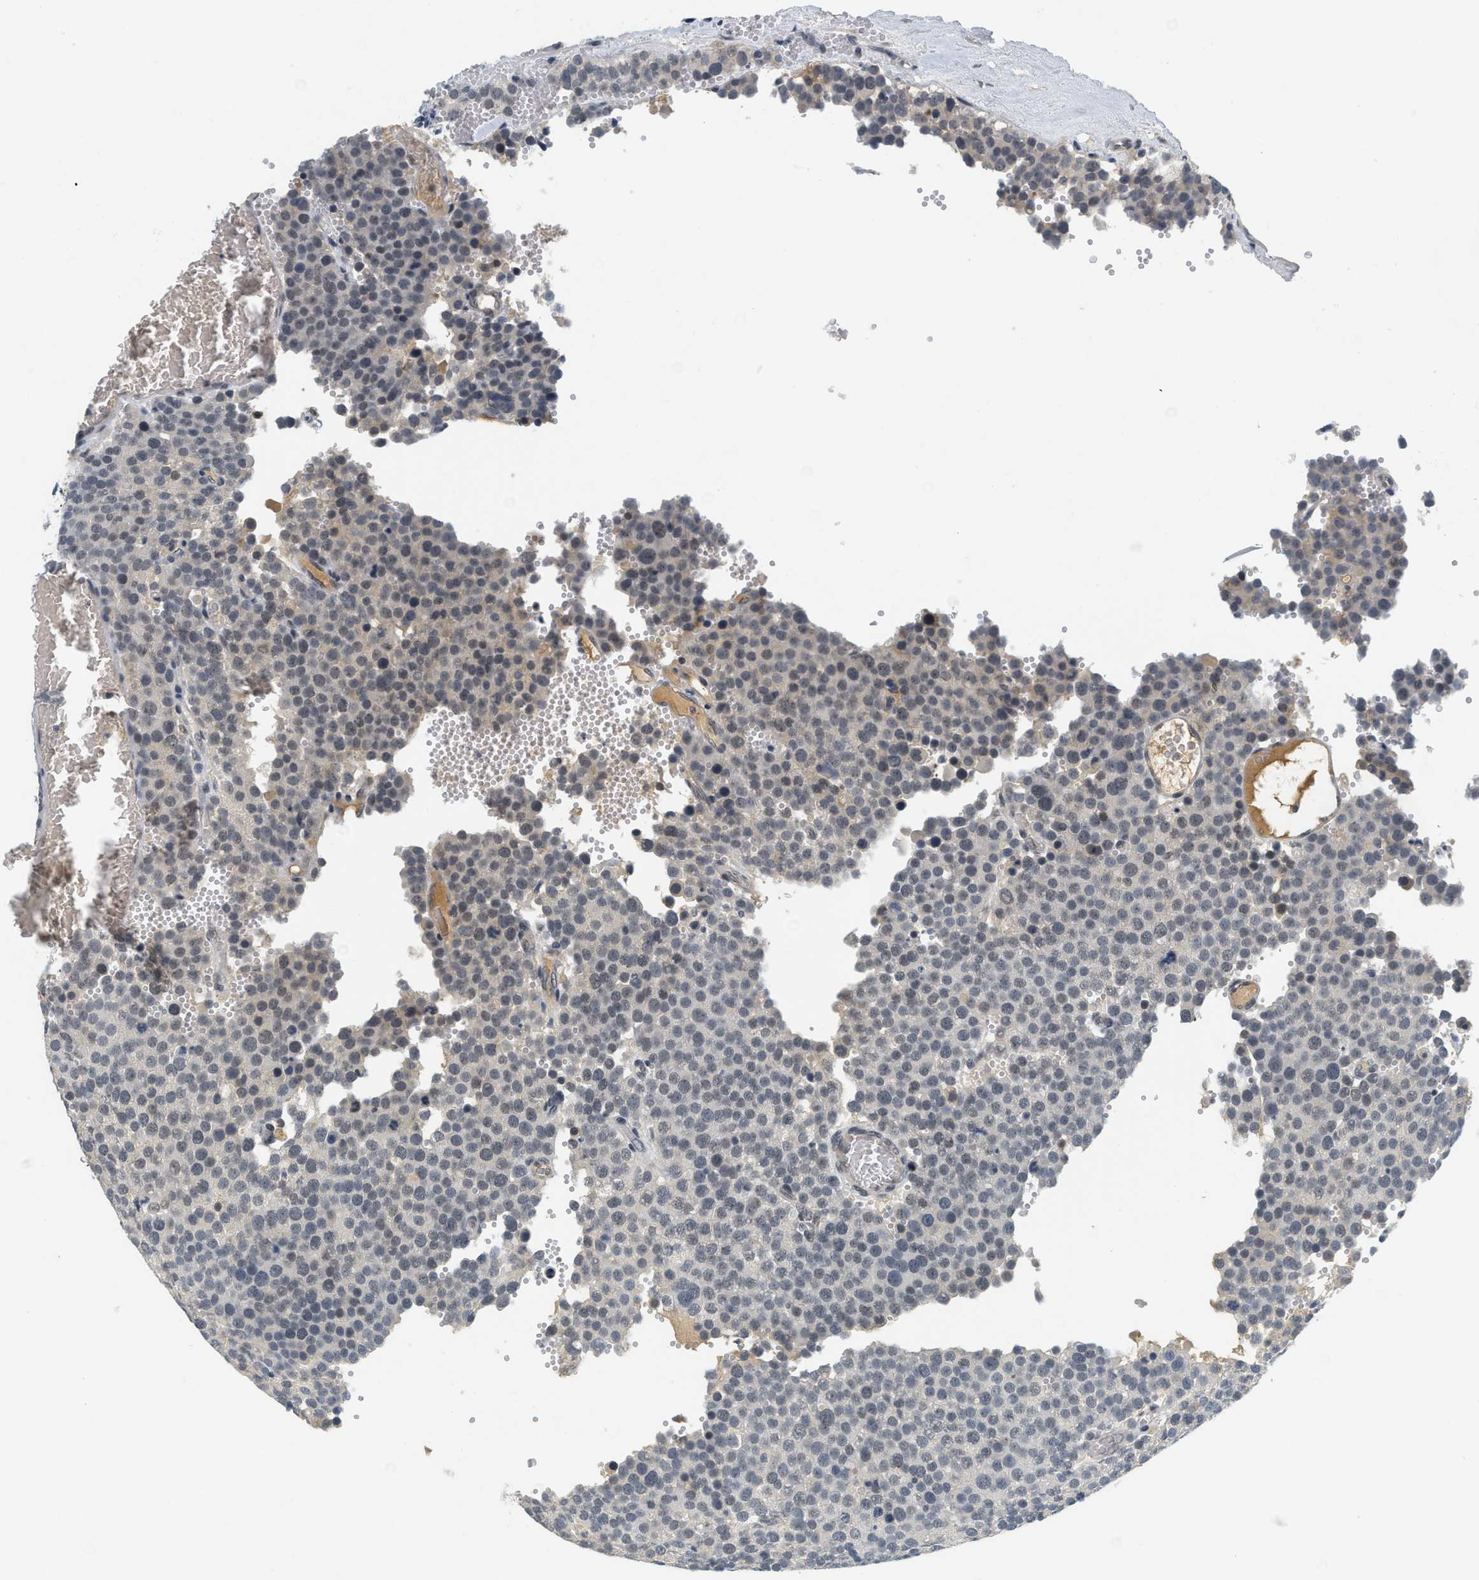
{"staining": {"intensity": "weak", "quantity": "<25%", "location": "nuclear"}, "tissue": "testis cancer", "cell_type": "Tumor cells", "image_type": "cancer", "snomed": [{"axis": "morphology", "description": "Normal tissue, NOS"}, {"axis": "morphology", "description": "Seminoma, NOS"}, {"axis": "topography", "description": "Testis"}], "caption": "A high-resolution image shows immunohistochemistry (IHC) staining of testis seminoma, which shows no significant positivity in tumor cells.", "gene": "MZF1", "patient": {"sex": "male", "age": 71}}